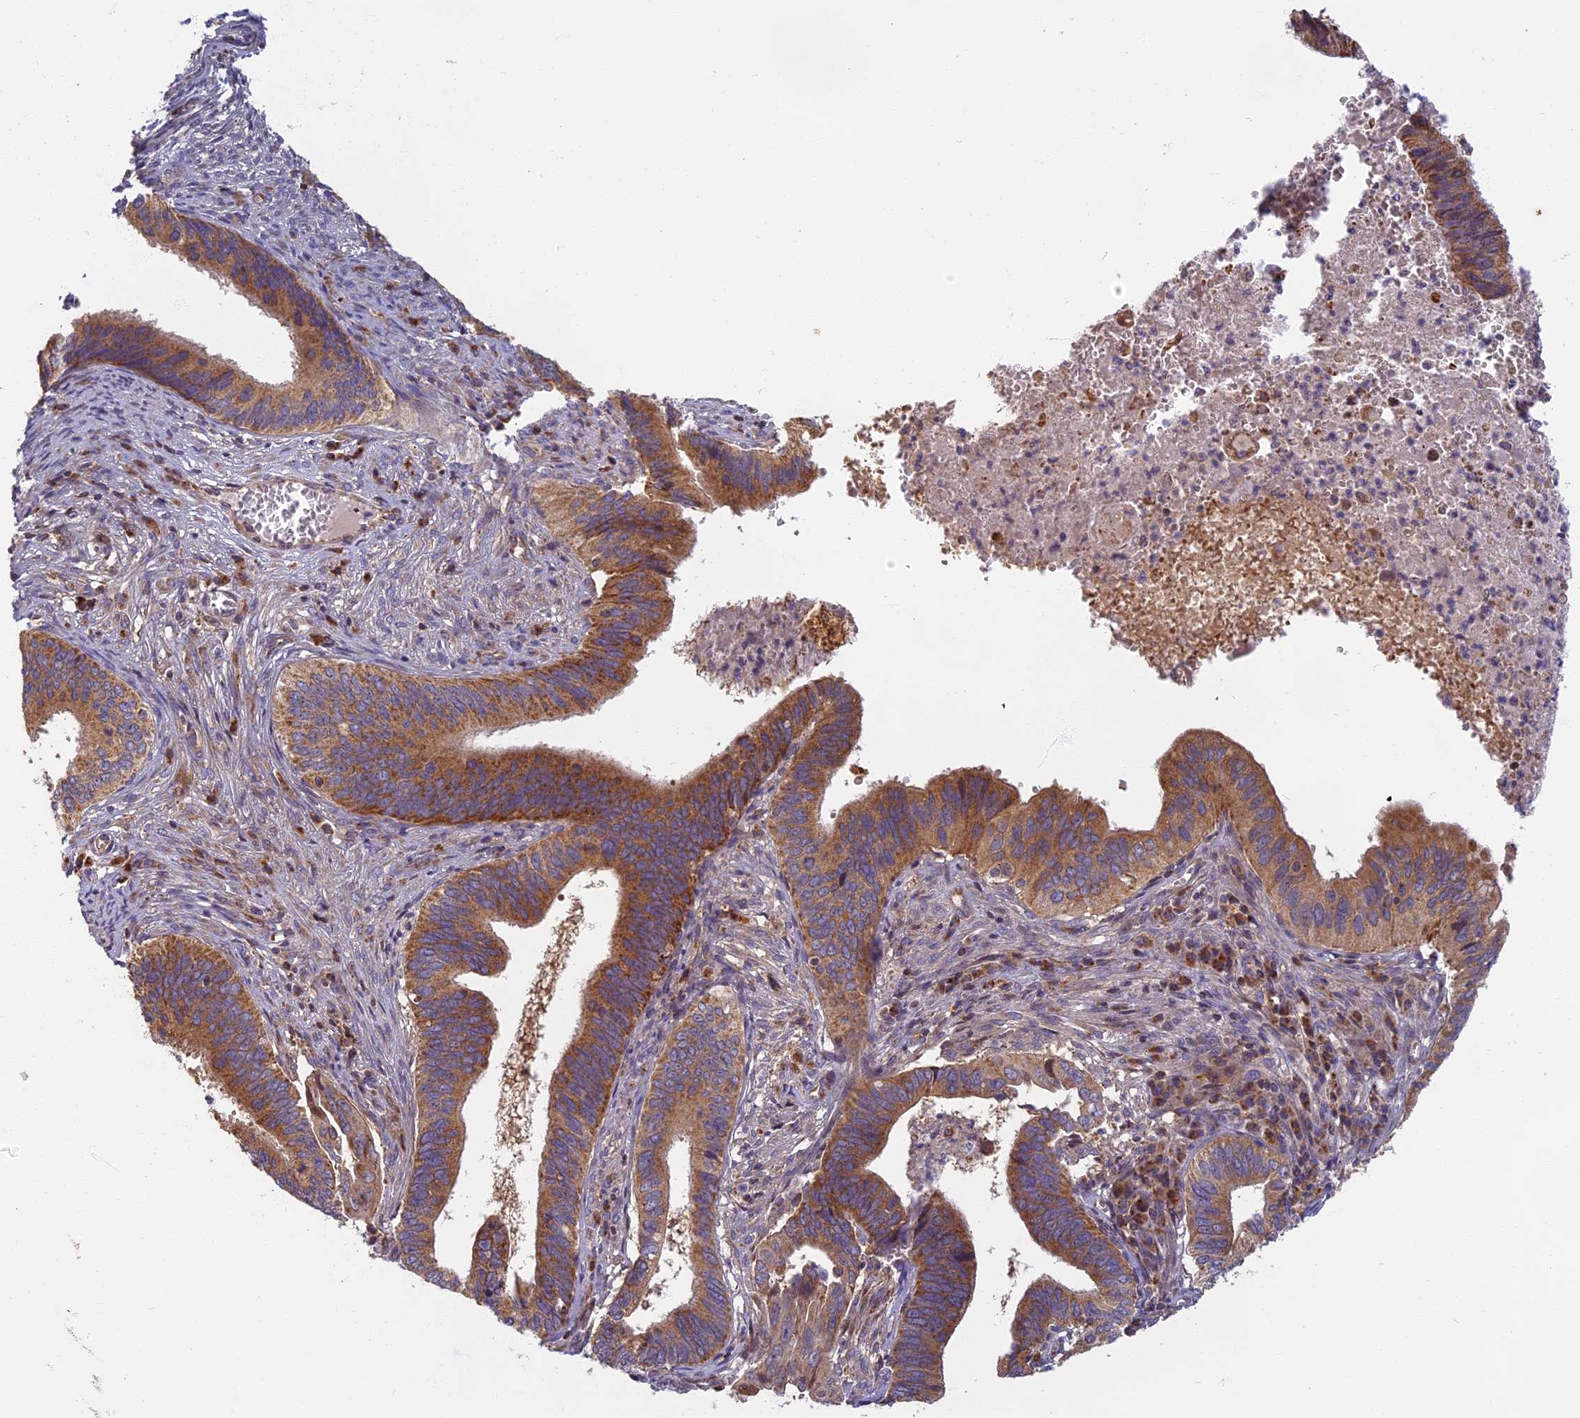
{"staining": {"intensity": "moderate", "quantity": ">75%", "location": "cytoplasmic/membranous"}, "tissue": "cervical cancer", "cell_type": "Tumor cells", "image_type": "cancer", "snomed": [{"axis": "morphology", "description": "Adenocarcinoma, NOS"}, {"axis": "topography", "description": "Cervix"}], "caption": "IHC image of human cervical cancer (adenocarcinoma) stained for a protein (brown), which demonstrates medium levels of moderate cytoplasmic/membranous expression in approximately >75% of tumor cells.", "gene": "EDAR", "patient": {"sex": "female", "age": 42}}